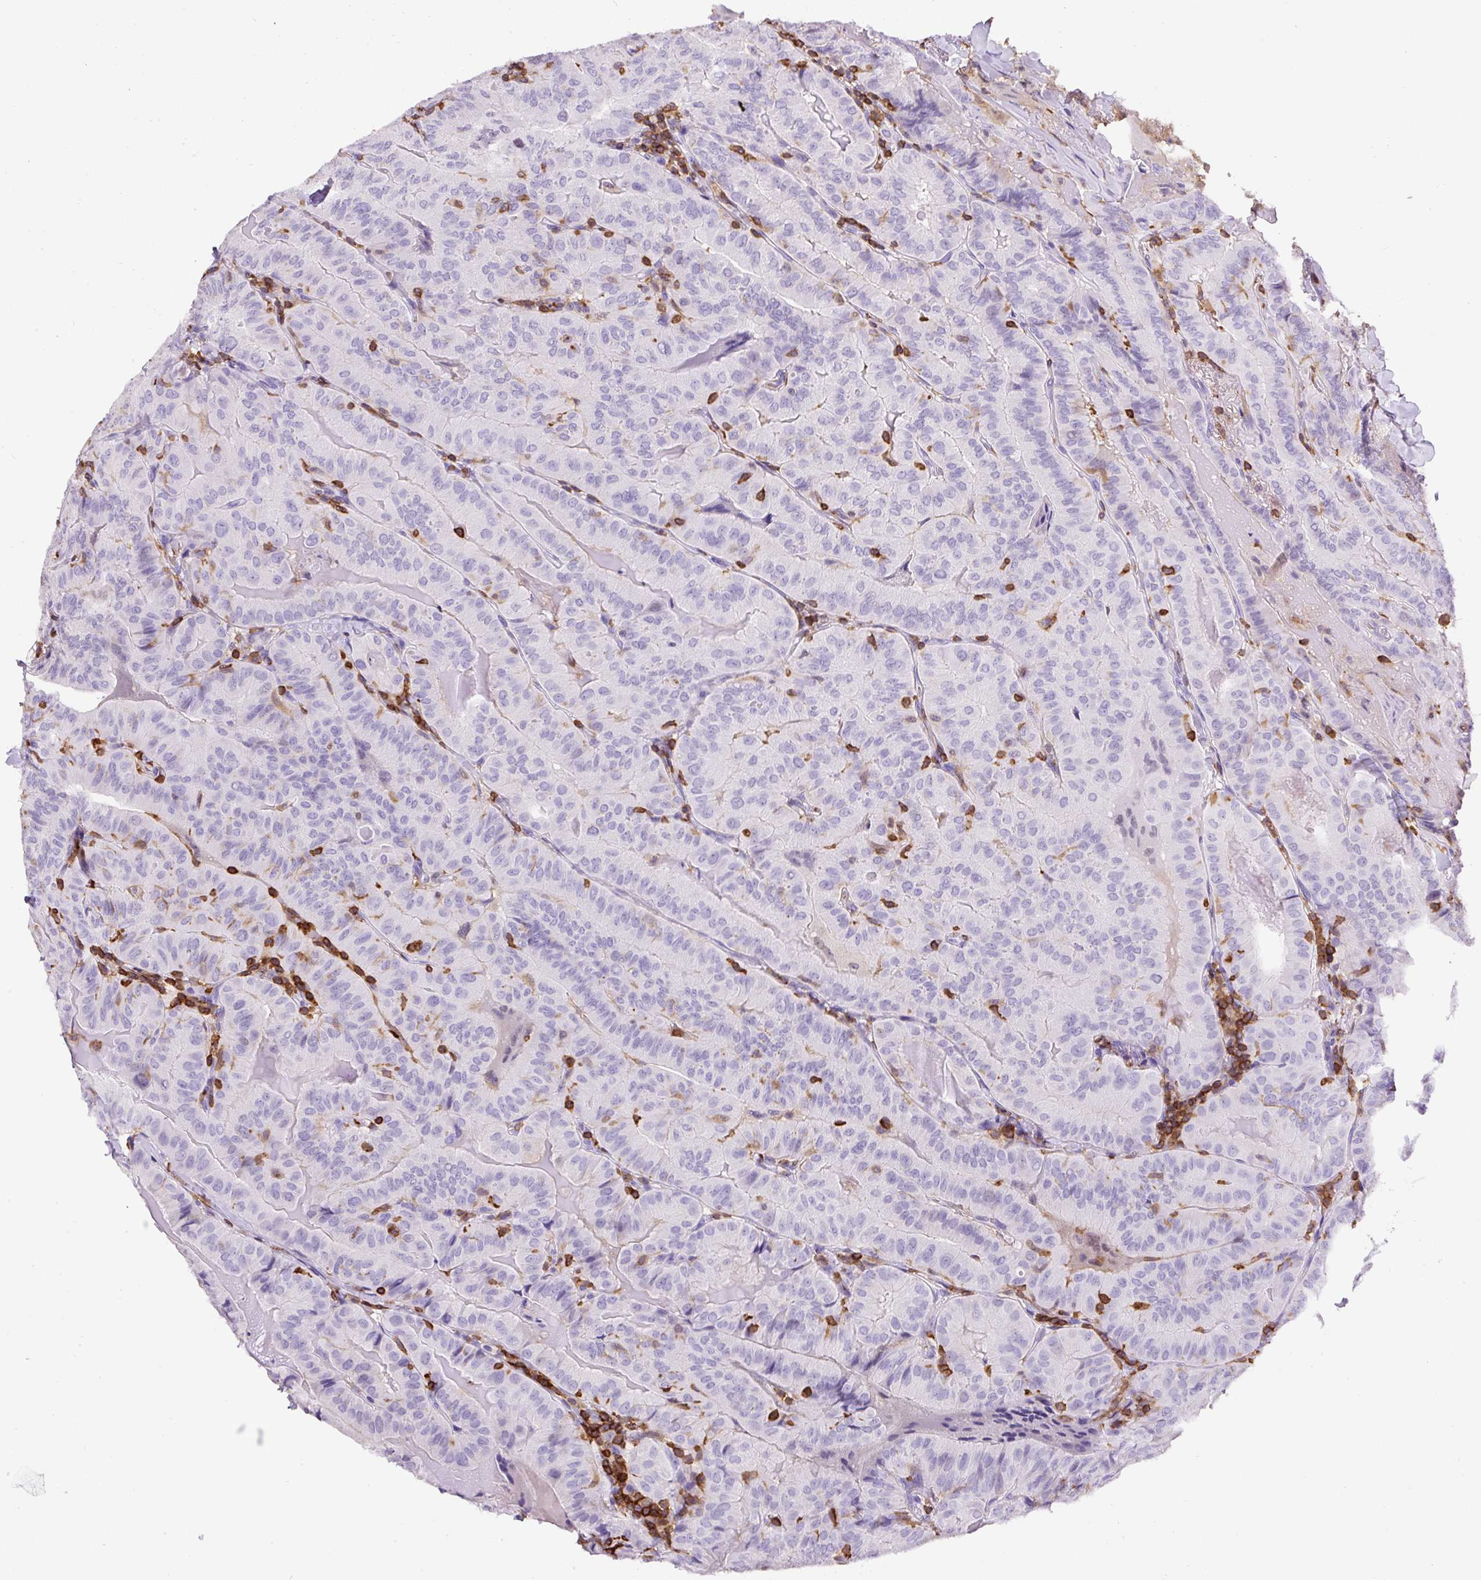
{"staining": {"intensity": "negative", "quantity": "none", "location": "none"}, "tissue": "thyroid cancer", "cell_type": "Tumor cells", "image_type": "cancer", "snomed": [{"axis": "morphology", "description": "Papillary adenocarcinoma, NOS"}, {"axis": "topography", "description": "Thyroid gland"}], "caption": "The micrograph exhibits no staining of tumor cells in thyroid cancer (papillary adenocarcinoma).", "gene": "FAM228B", "patient": {"sex": "female", "age": 68}}